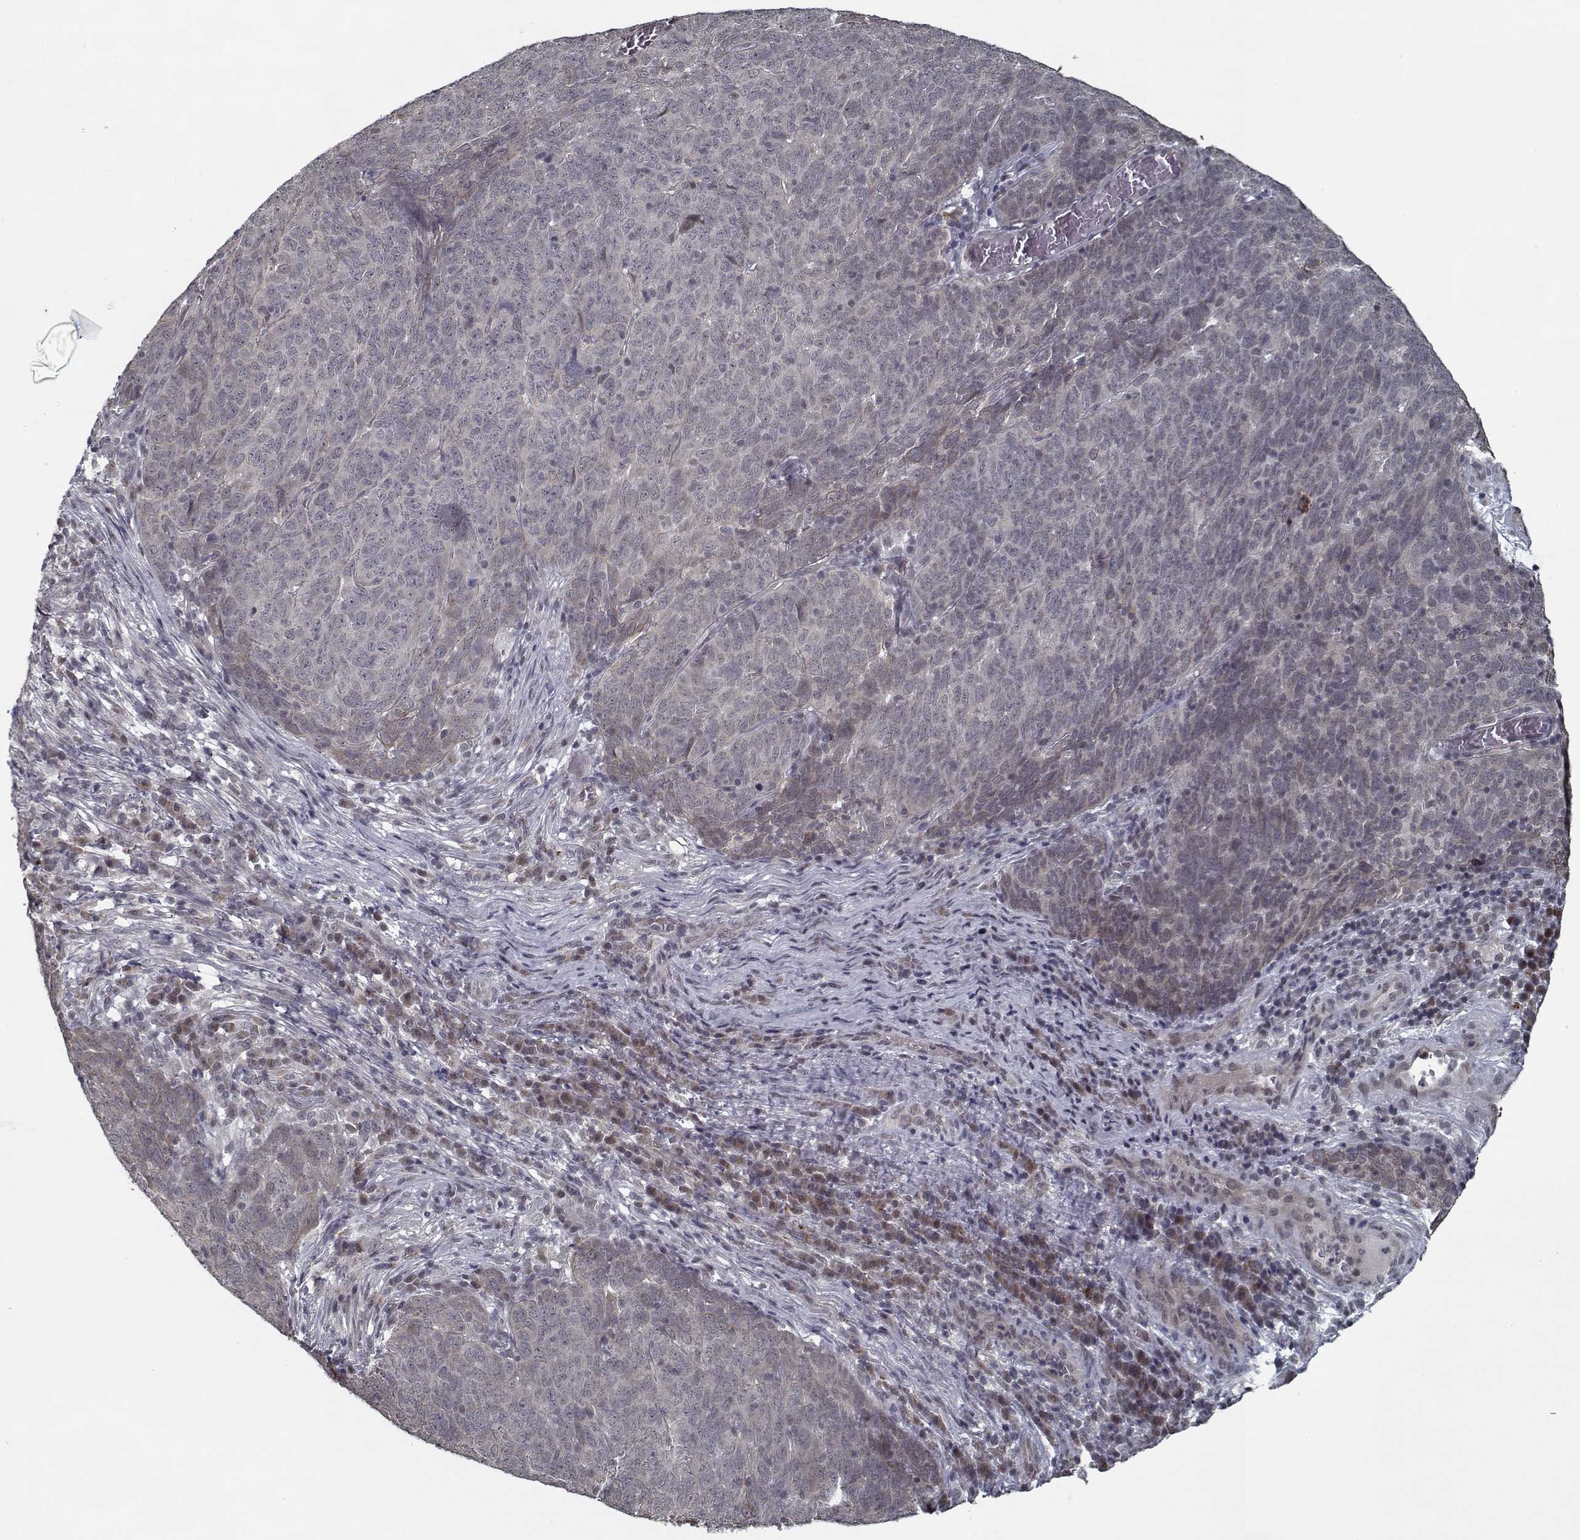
{"staining": {"intensity": "weak", "quantity": "<25%", "location": "cytoplasmic/membranous"}, "tissue": "skin cancer", "cell_type": "Tumor cells", "image_type": "cancer", "snomed": [{"axis": "morphology", "description": "Squamous cell carcinoma, NOS"}, {"axis": "topography", "description": "Skin"}, {"axis": "topography", "description": "Anal"}], "caption": "Immunohistochemistry (IHC) image of neoplastic tissue: skin cancer (squamous cell carcinoma) stained with DAB demonstrates no significant protein positivity in tumor cells.", "gene": "NLK", "patient": {"sex": "female", "age": 51}}